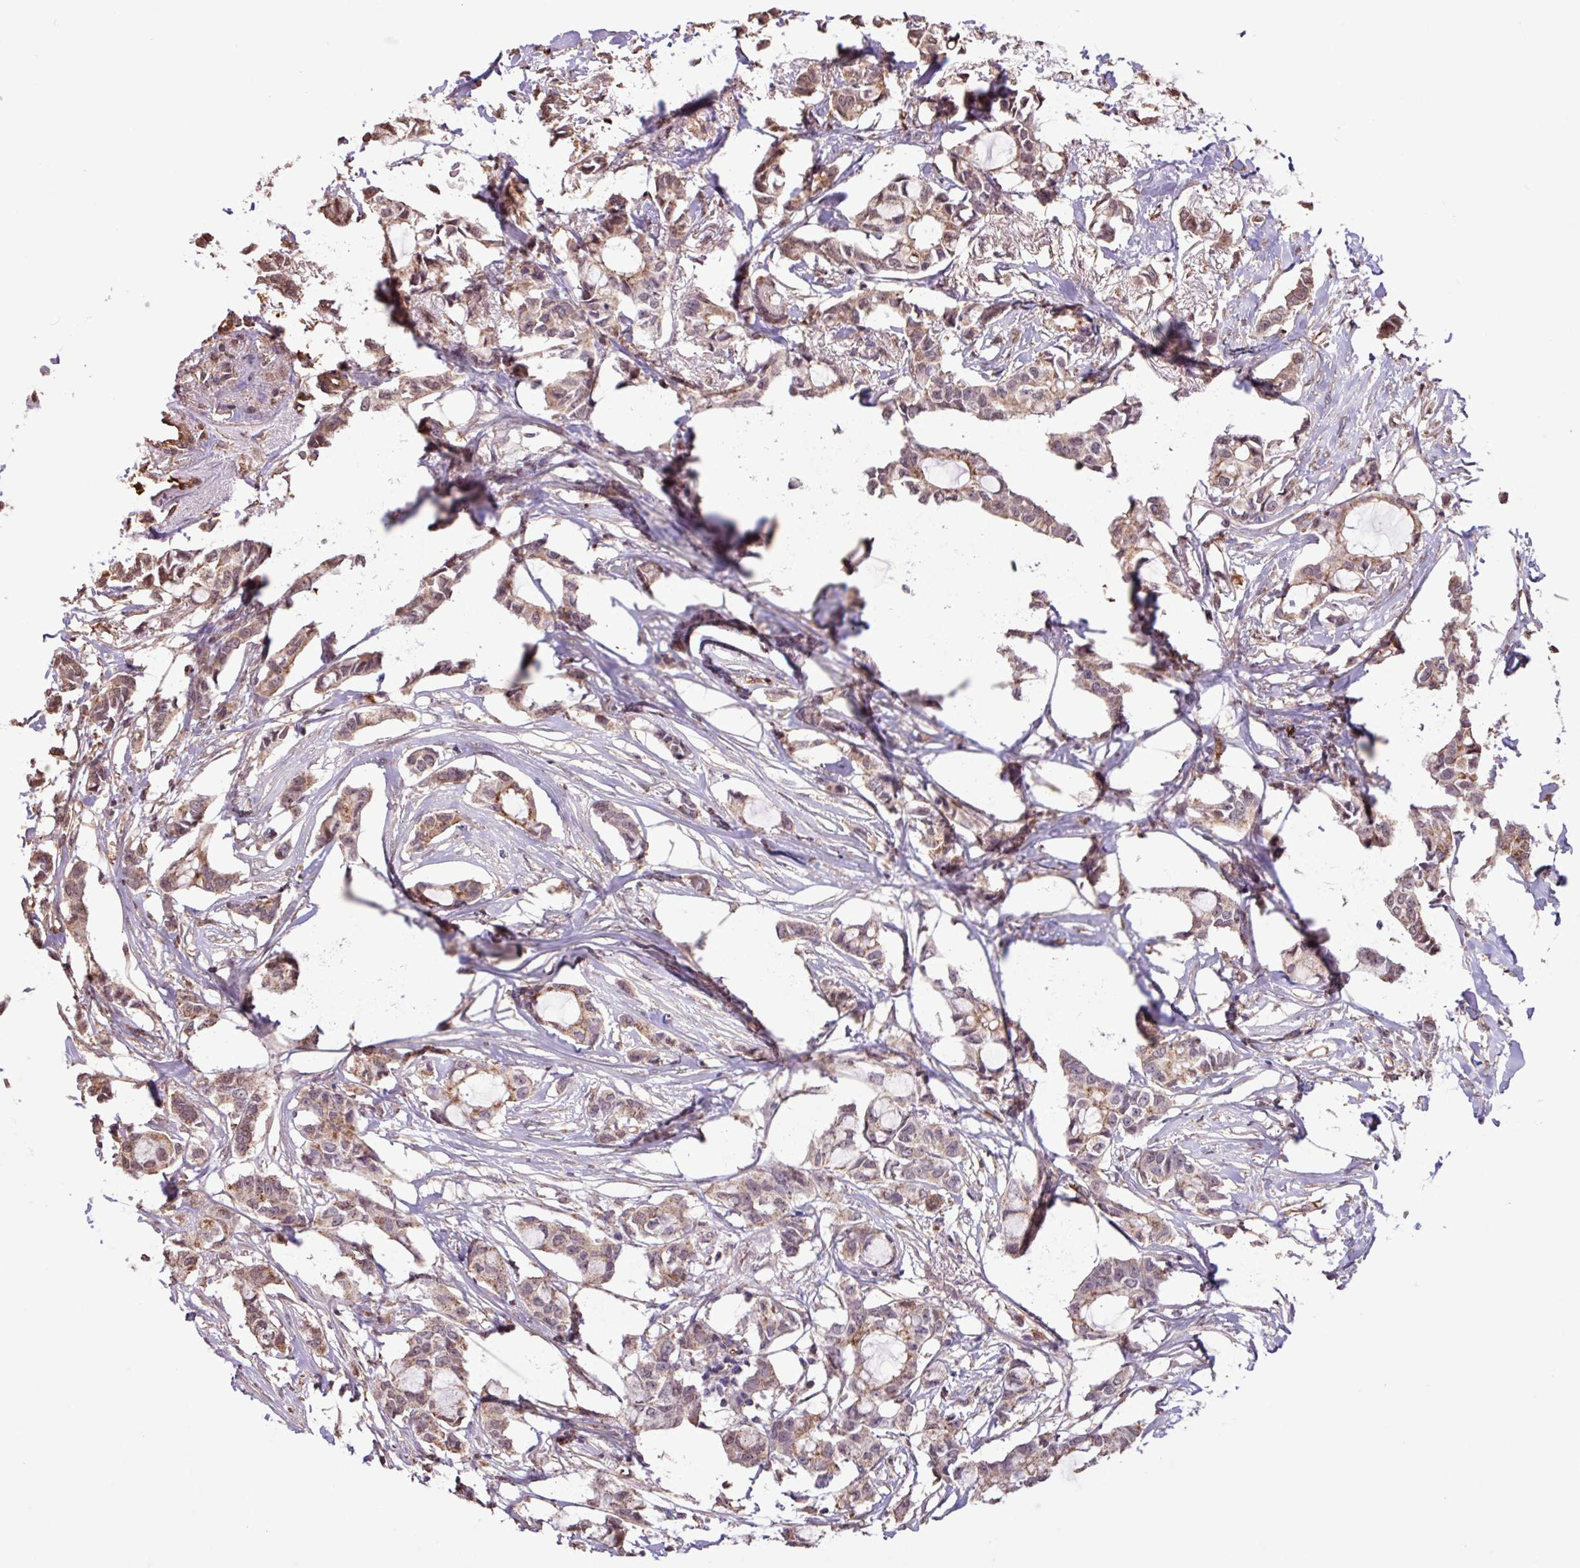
{"staining": {"intensity": "moderate", "quantity": "25%-75%", "location": "cytoplasmic/membranous,nuclear"}, "tissue": "breast cancer", "cell_type": "Tumor cells", "image_type": "cancer", "snomed": [{"axis": "morphology", "description": "Duct carcinoma"}, {"axis": "topography", "description": "Breast"}], "caption": "Breast cancer (intraductal carcinoma) stained for a protein (brown) displays moderate cytoplasmic/membranous and nuclear positive staining in approximately 25%-75% of tumor cells.", "gene": "CHST11", "patient": {"sex": "female", "age": 73}}